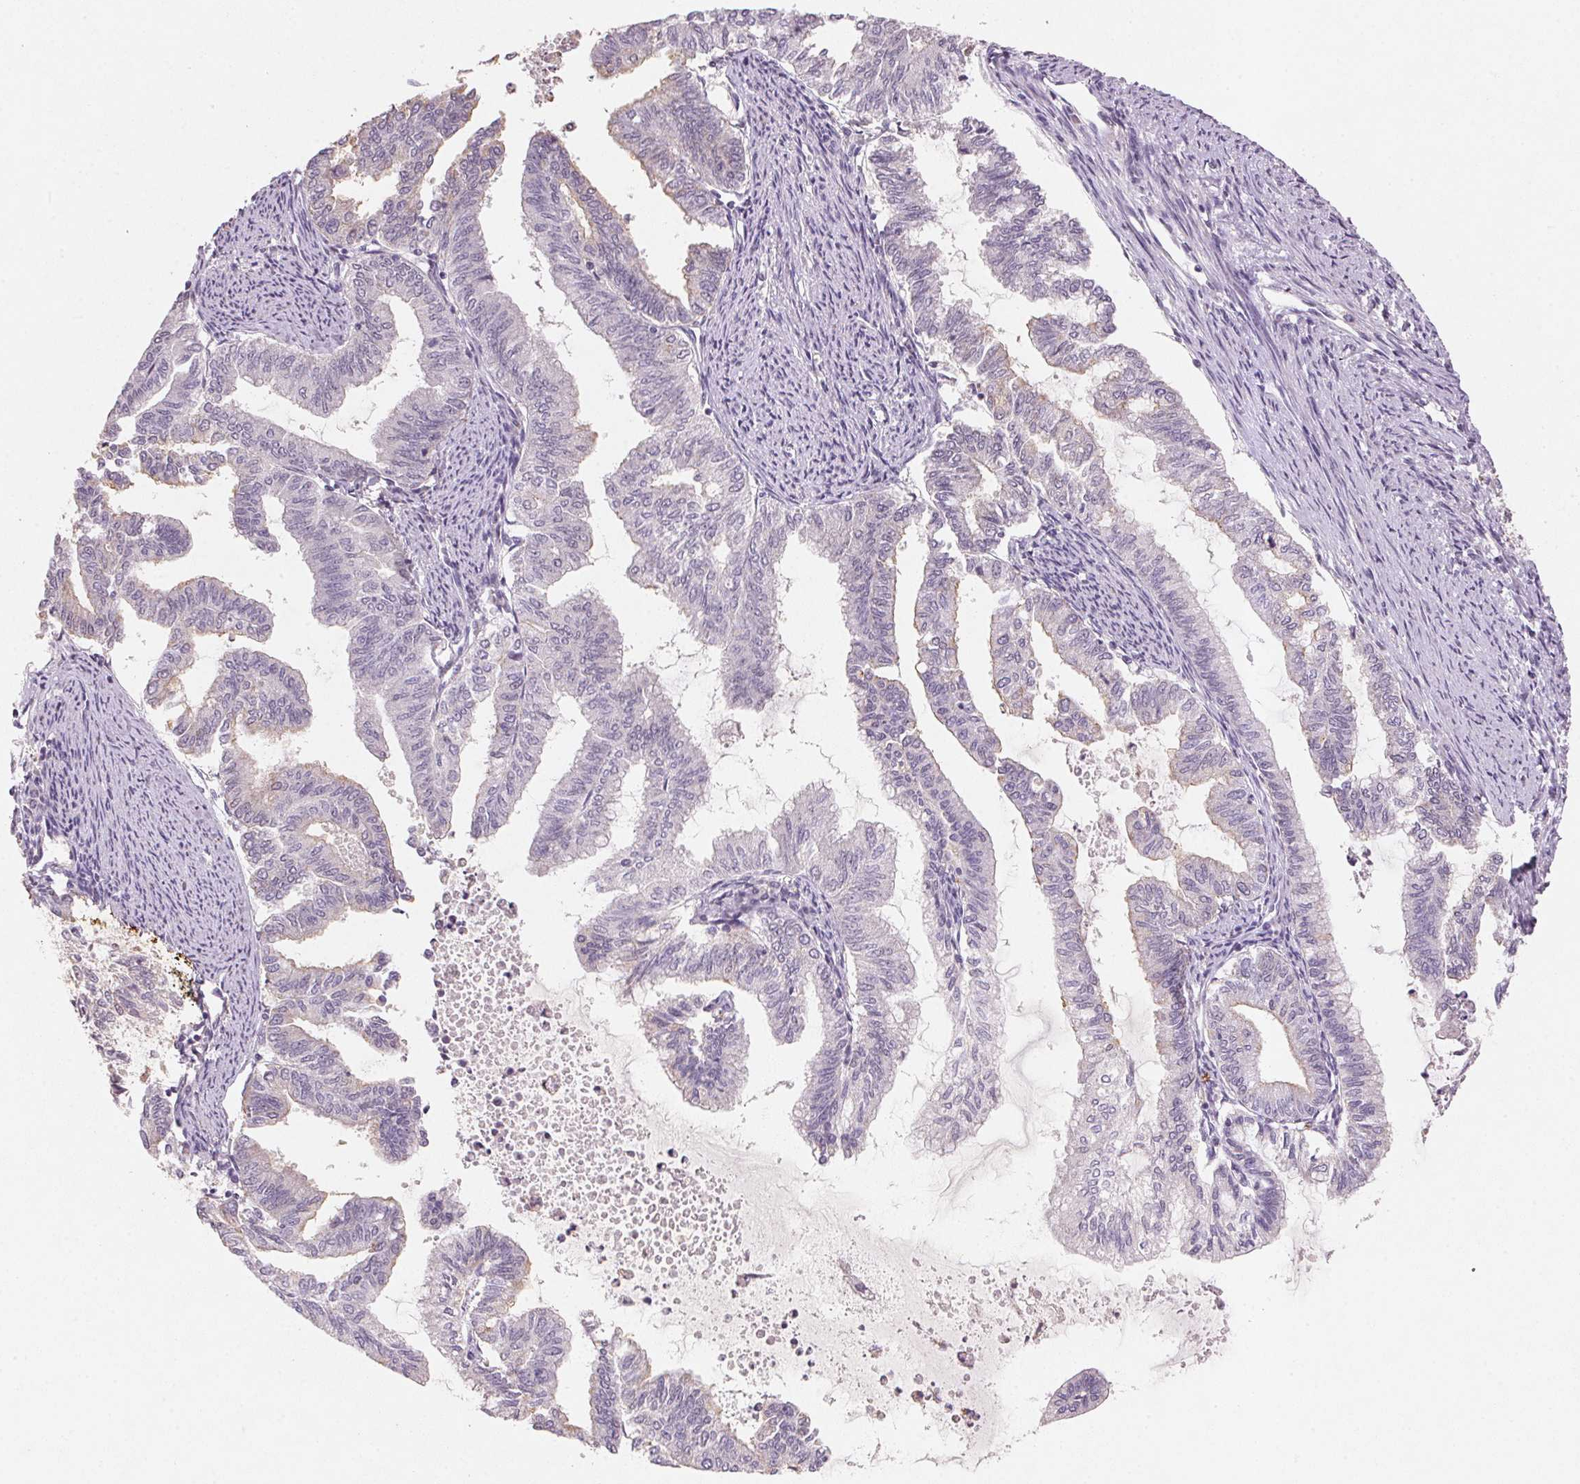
{"staining": {"intensity": "negative", "quantity": "none", "location": "none"}, "tissue": "endometrial cancer", "cell_type": "Tumor cells", "image_type": "cancer", "snomed": [{"axis": "morphology", "description": "Adenocarcinoma, NOS"}, {"axis": "topography", "description": "Endometrium"}], "caption": "Tumor cells are negative for protein expression in human endometrial cancer. The staining was performed using DAB to visualize the protein expression in brown, while the nuclei were stained in blue with hematoxylin (Magnification: 20x).", "gene": "CXCL5", "patient": {"sex": "female", "age": 79}}